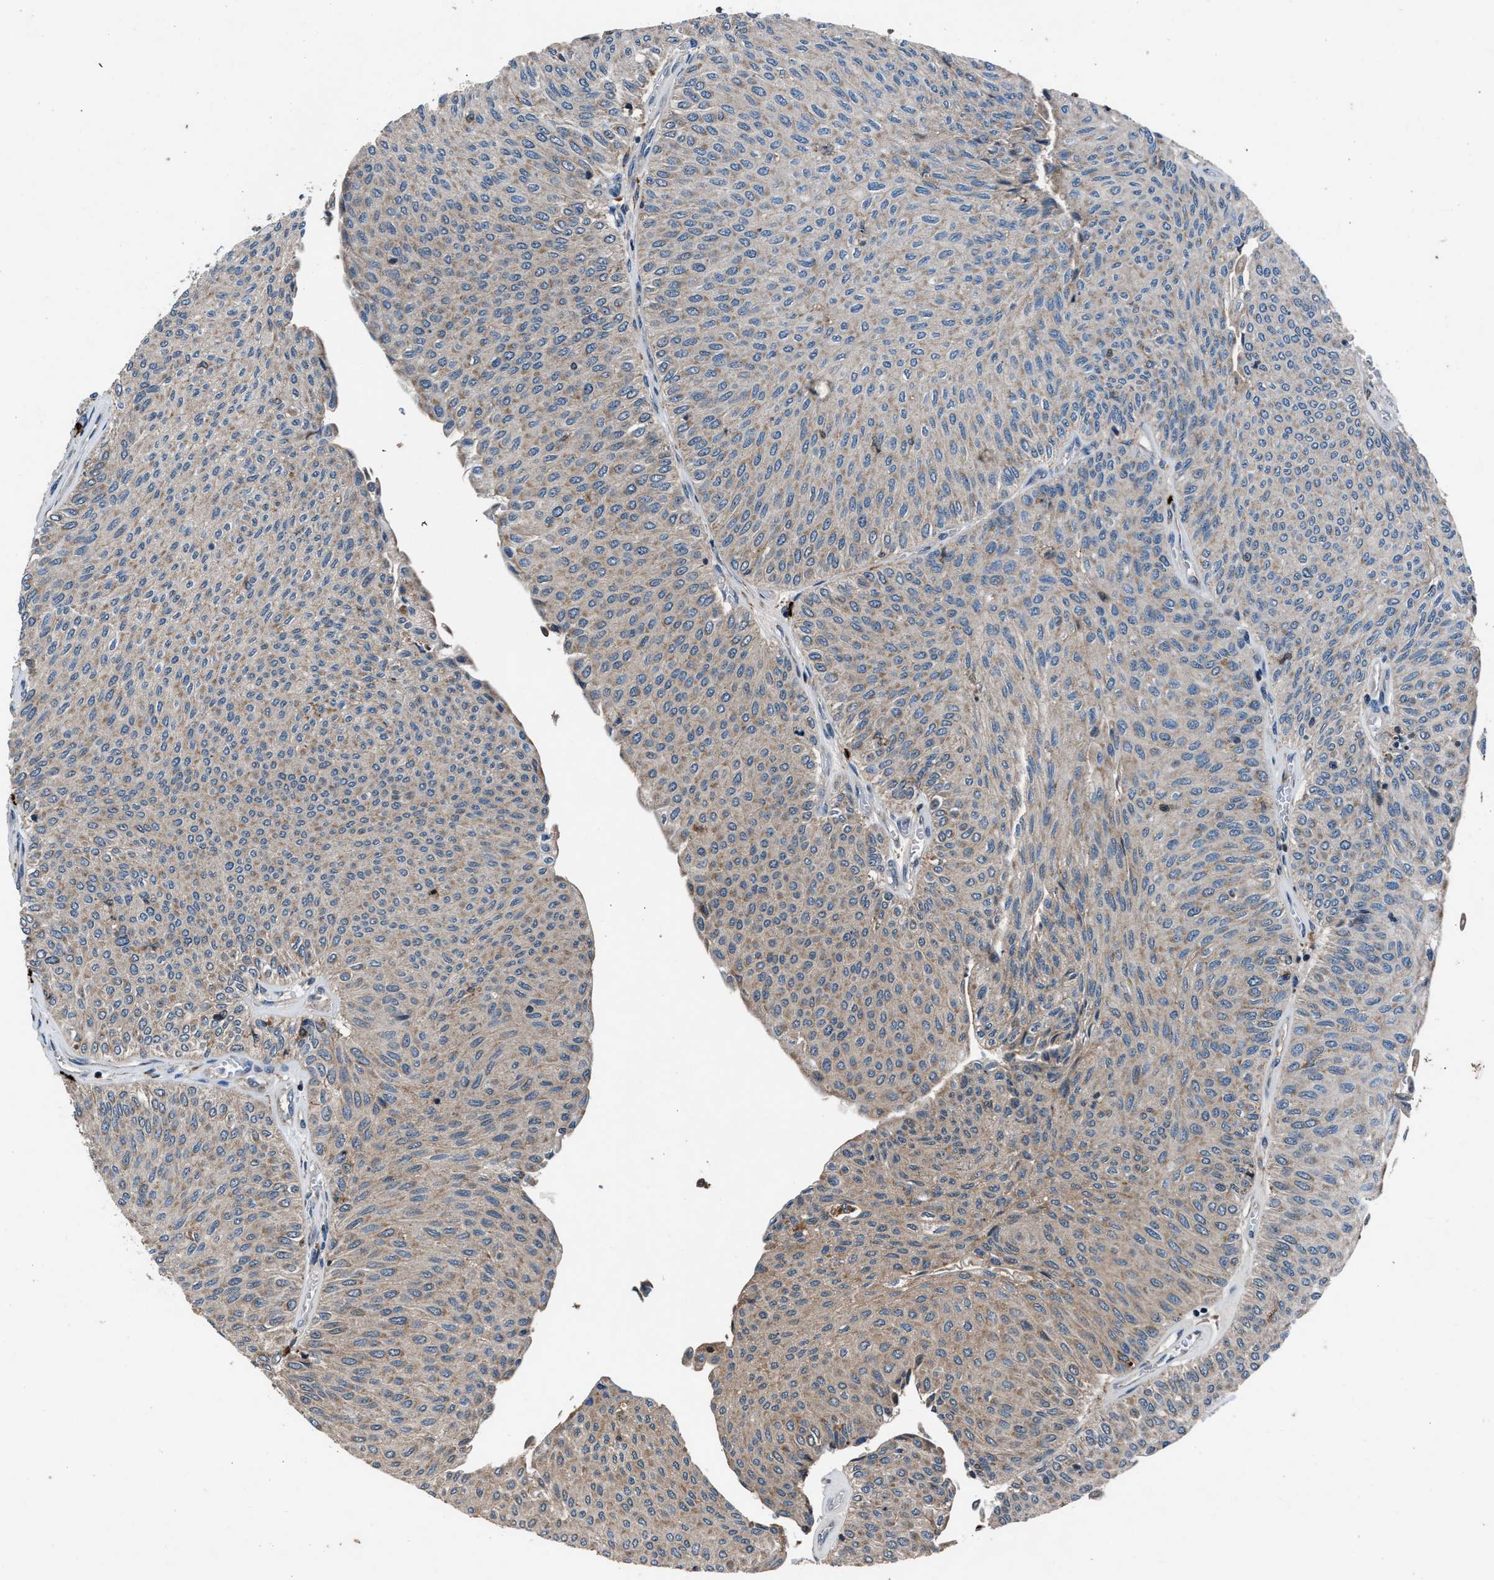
{"staining": {"intensity": "weak", "quantity": ">75%", "location": "cytoplasmic/membranous"}, "tissue": "urothelial cancer", "cell_type": "Tumor cells", "image_type": "cancer", "snomed": [{"axis": "morphology", "description": "Urothelial carcinoma, Low grade"}, {"axis": "topography", "description": "Urinary bladder"}], "caption": "Human urothelial cancer stained with a brown dye demonstrates weak cytoplasmic/membranous positive positivity in about >75% of tumor cells.", "gene": "FAM221A", "patient": {"sex": "male", "age": 78}}